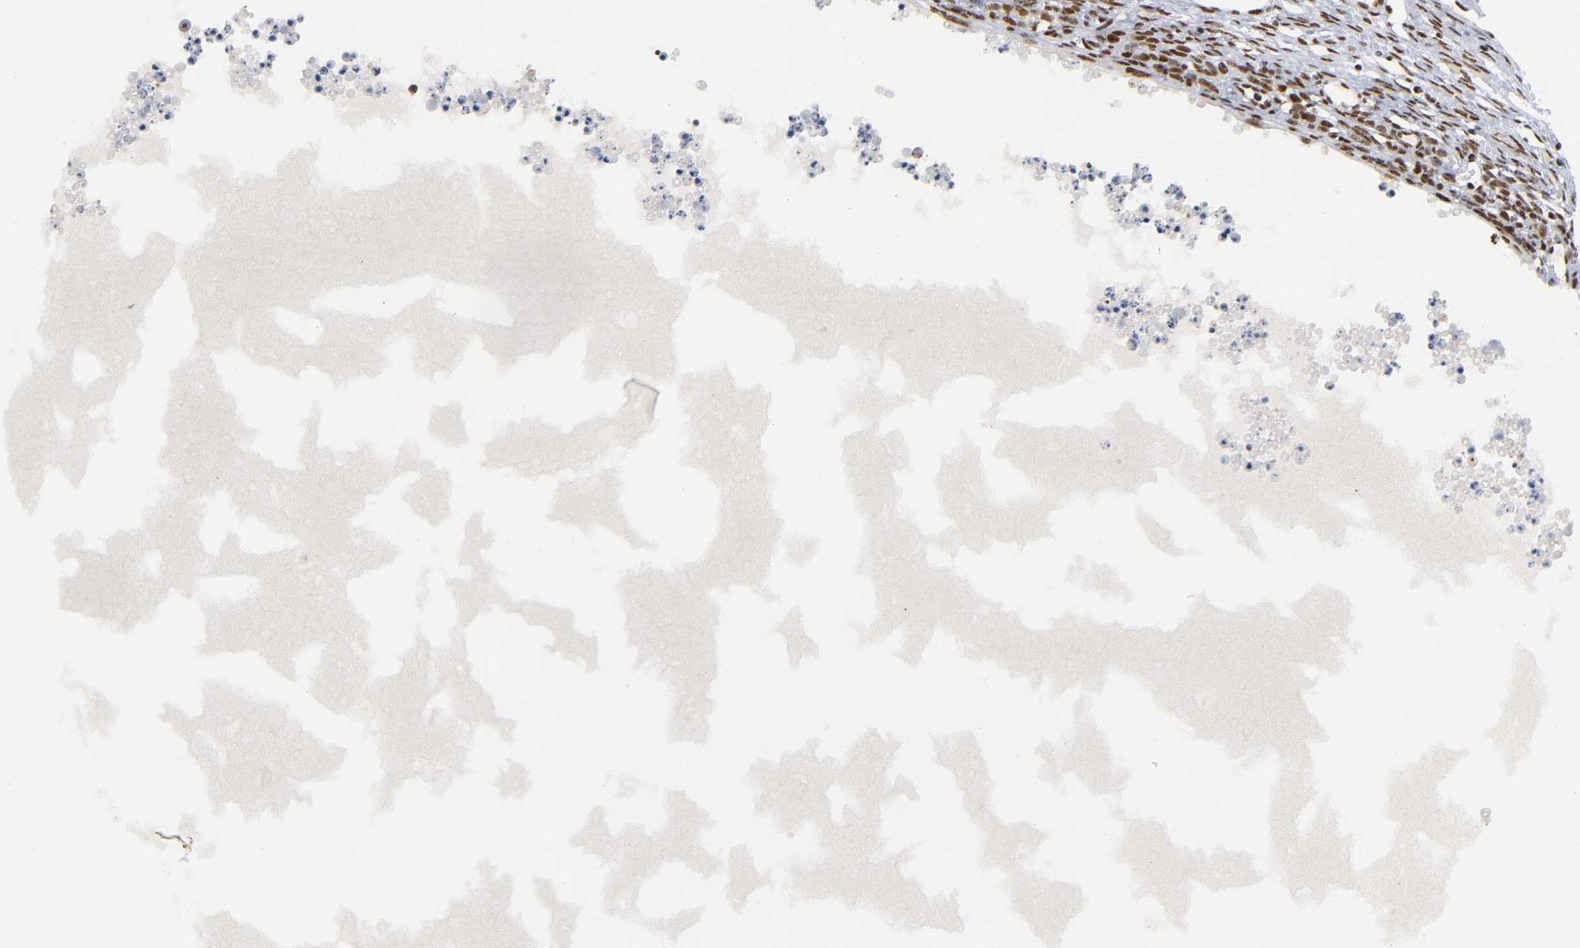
{"staining": {"intensity": "strong", "quantity": ">75%", "location": "nuclear"}, "tissue": "ovary", "cell_type": "Ovarian stroma cells", "image_type": "normal", "snomed": [{"axis": "morphology", "description": "Normal tissue, NOS"}, {"axis": "topography", "description": "Ovary"}], "caption": "Protein staining shows strong nuclear expression in approximately >75% of ovarian stroma cells in normal ovary.", "gene": "CREBBP", "patient": {"sex": "female", "age": 35}}